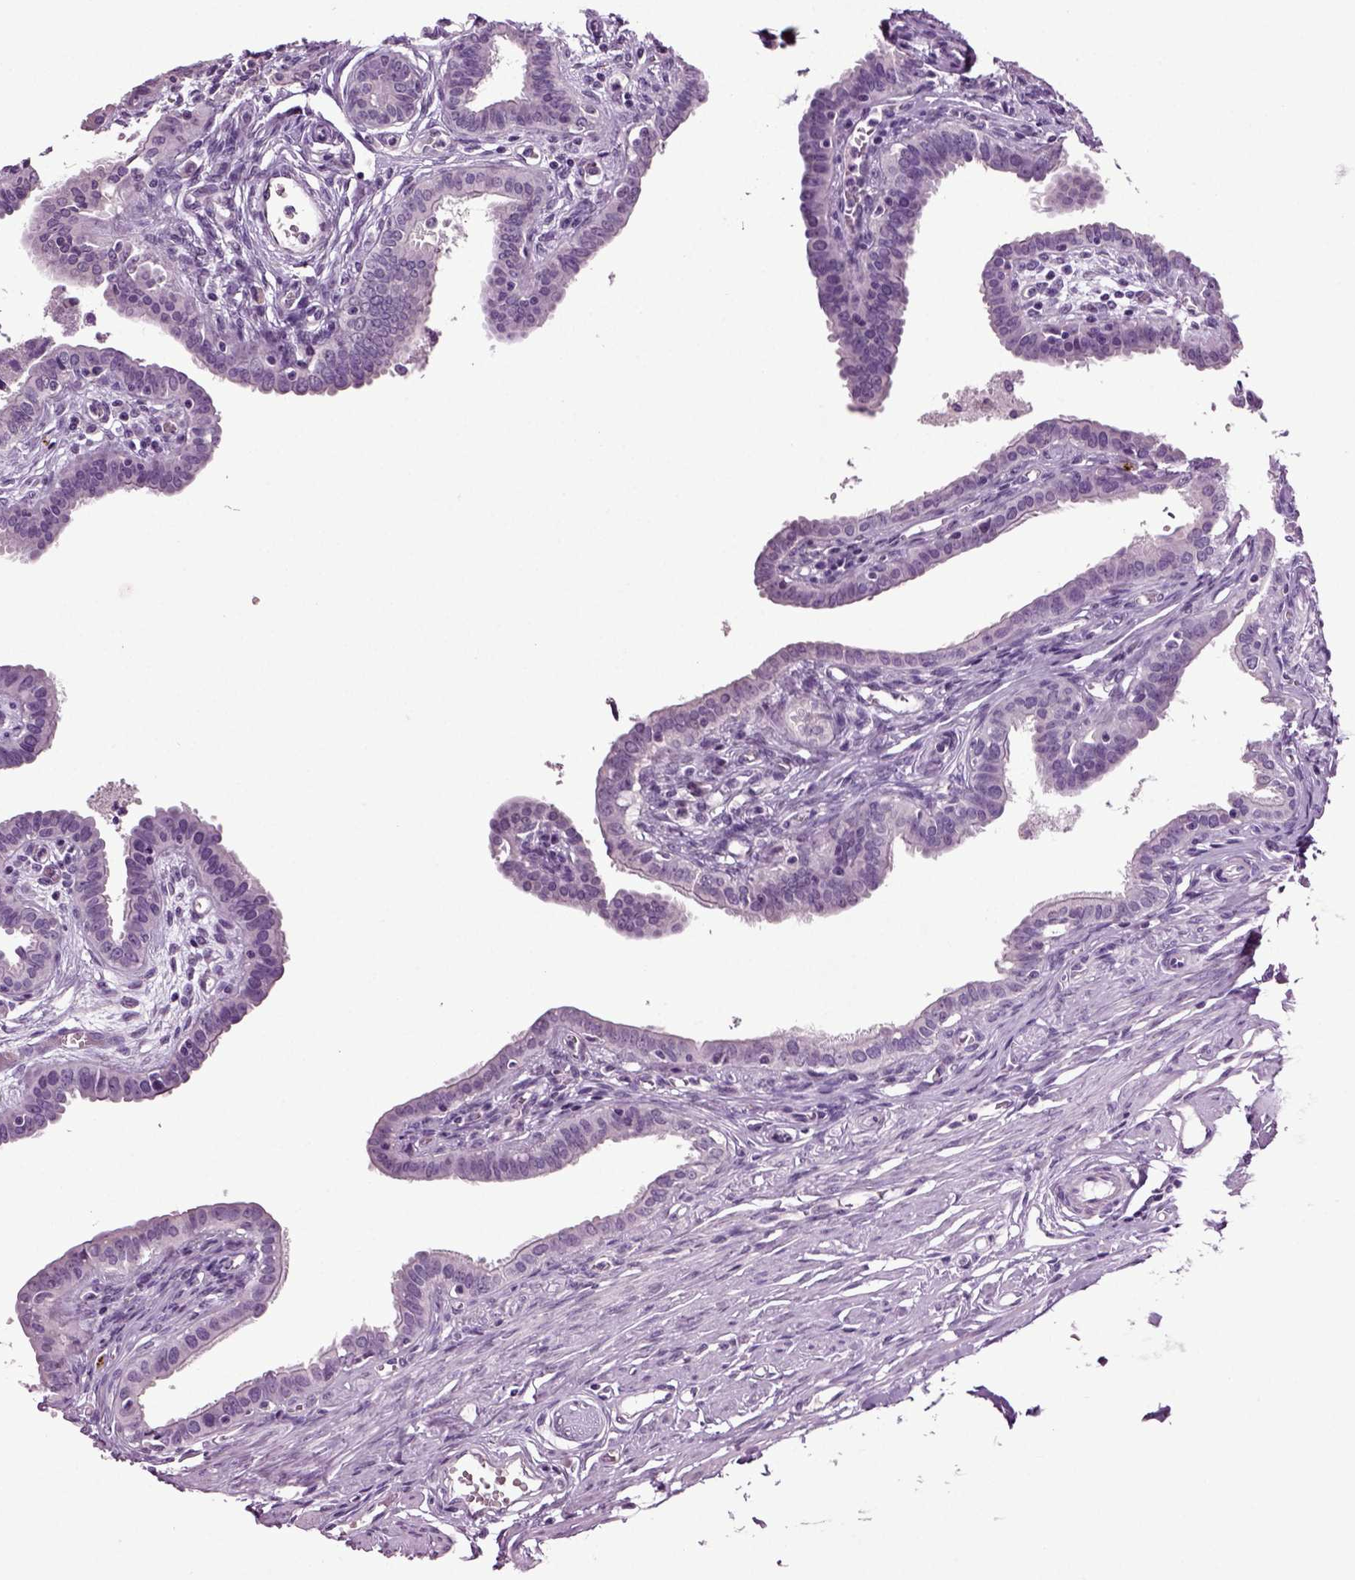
{"staining": {"intensity": "negative", "quantity": "none", "location": "none"}, "tissue": "fallopian tube", "cell_type": "Glandular cells", "image_type": "normal", "snomed": [{"axis": "morphology", "description": "Normal tissue, NOS"}, {"axis": "morphology", "description": "Carcinoma, endometroid"}, {"axis": "topography", "description": "Fallopian tube"}, {"axis": "topography", "description": "Ovary"}], "caption": "Immunohistochemistry of normal fallopian tube shows no expression in glandular cells.", "gene": "SLC17A6", "patient": {"sex": "female", "age": 42}}